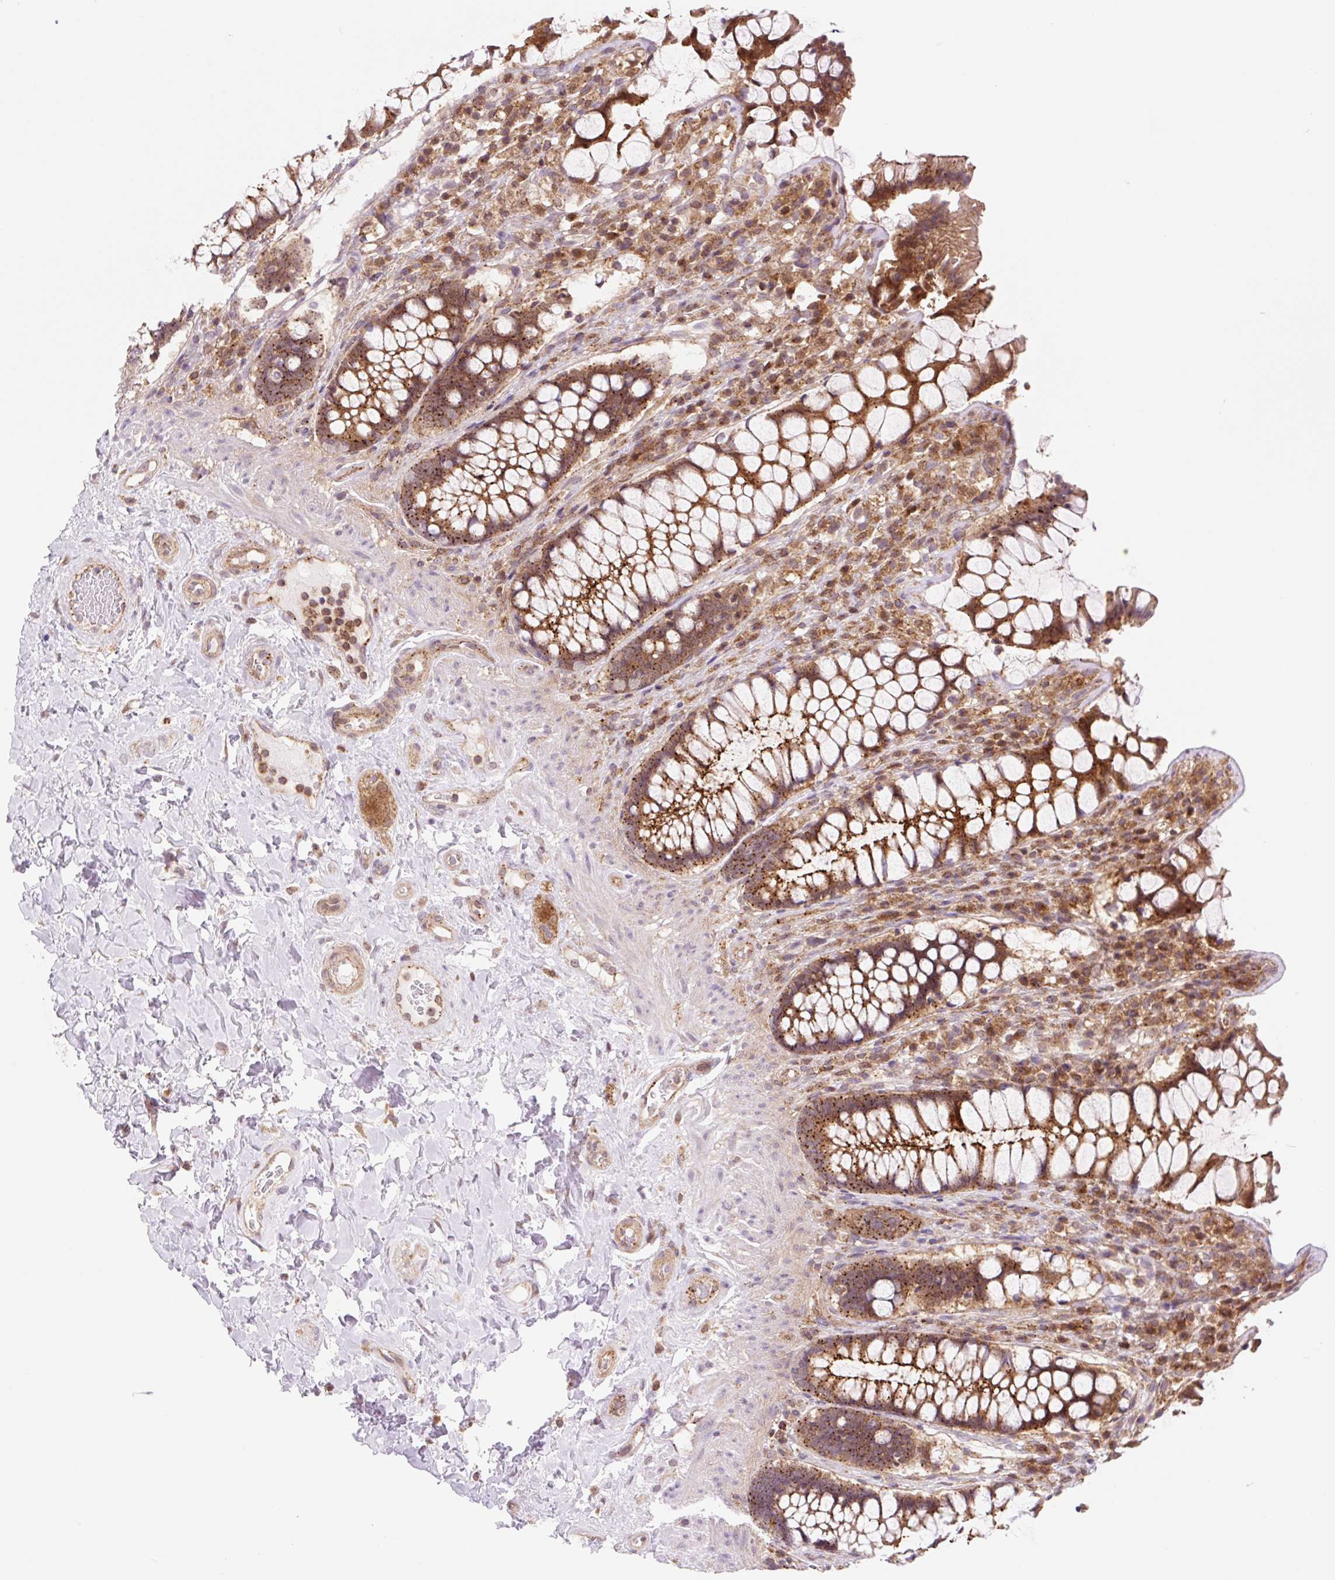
{"staining": {"intensity": "strong", "quantity": ">75%", "location": "cytoplasmic/membranous"}, "tissue": "rectum", "cell_type": "Glandular cells", "image_type": "normal", "snomed": [{"axis": "morphology", "description": "Normal tissue, NOS"}, {"axis": "topography", "description": "Rectum"}], "caption": "A high-resolution photomicrograph shows IHC staining of unremarkable rectum, which reveals strong cytoplasmic/membranous positivity in about >75% of glandular cells.", "gene": "VPS4A", "patient": {"sex": "female", "age": 58}}